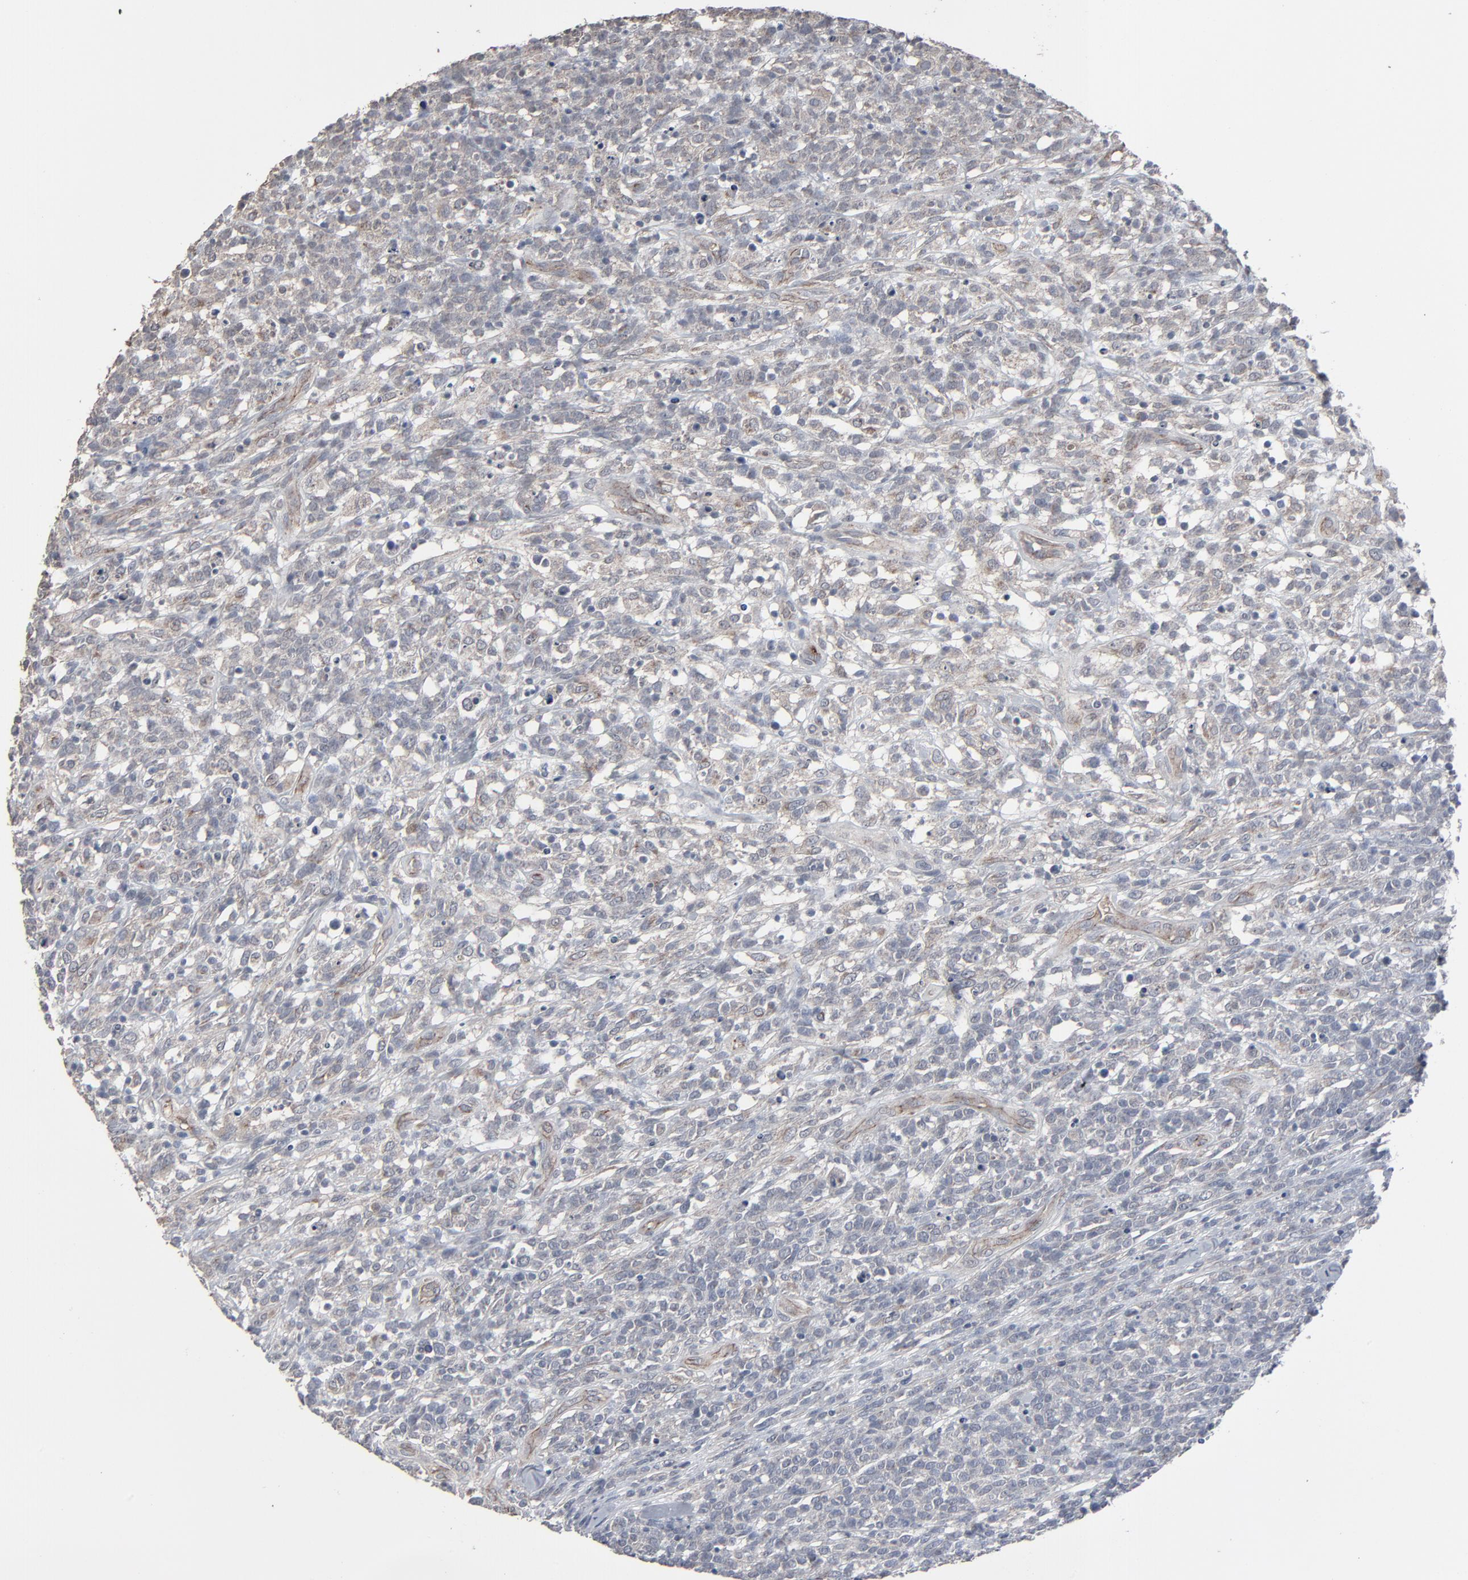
{"staining": {"intensity": "negative", "quantity": "none", "location": "none"}, "tissue": "lymphoma", "cell_type": "Tumor cells", "image_type": "cancer", "snomed": [{"axis": "morphology", "description": "Malignant lymphoma, non-Hodgkin's type, High grade"}, {"axis": "topography", "description": "Lymph node"}], "caption": "Immunohistochemical staining of human lymphoma displays no significant expression in tumor cells. (Brightfield microscopy of DAB (3,3'-diaminobenzidine) immunohistochemistry (IHC) at high magnification).", "gene": "JAM3", "patient": {"sex": "female", "age": 73}}